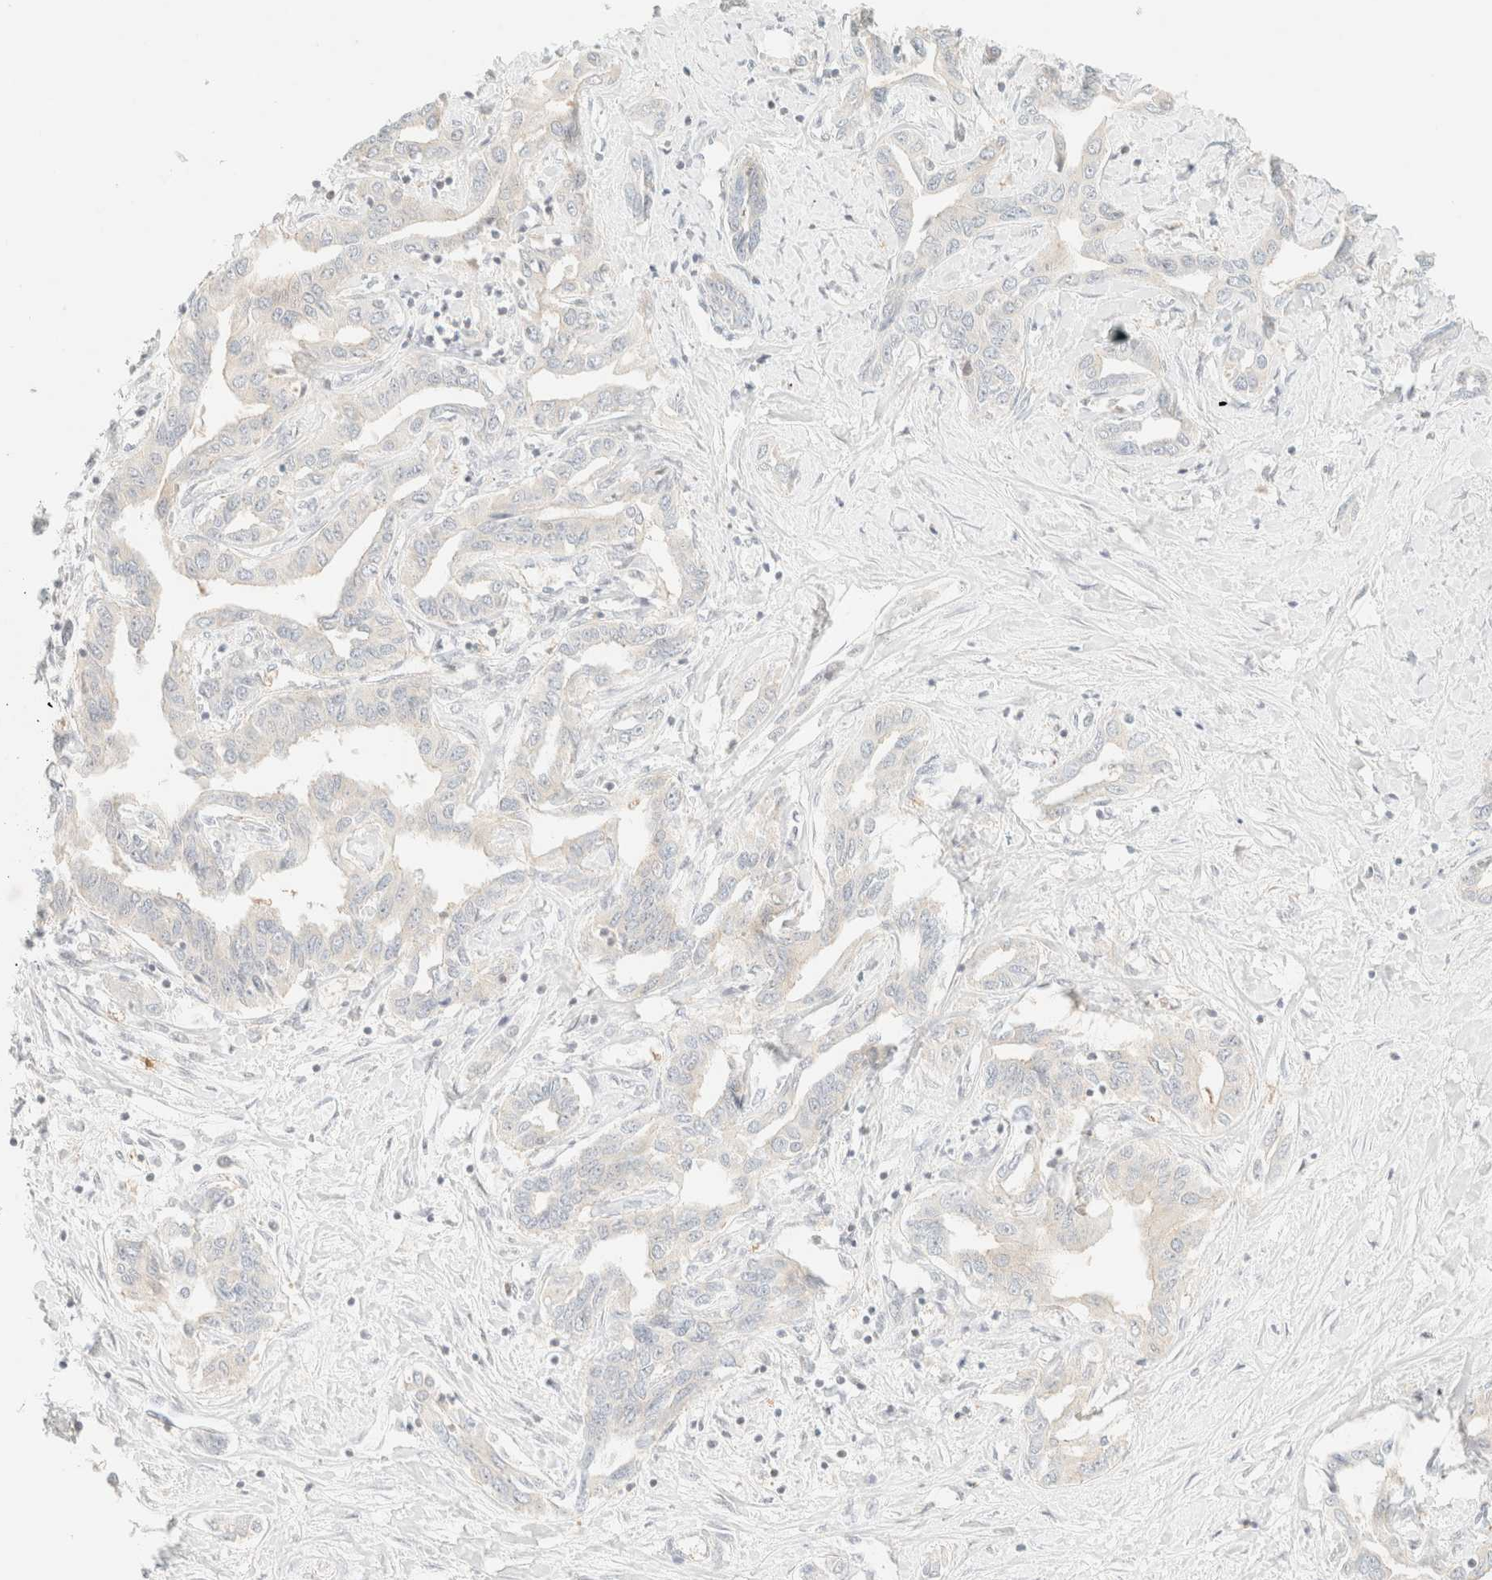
{"staining": {"intensity": "negative", "quantity": "none", "location": "none"}, "tissue": "liver cancer", "cell_type": "Tumor cells", "image_type": "cancer", "snomed": [{"axis": "morphology", "description": "Cholangiocarcinoma"}, {"axis": "topography", "description": "Liver"}], "caption": "Tumor cells show no significant protein expression in liver cancer (cholangiocarcinoma).", "gene": "TSR1", "patient": {"sex": "male", "age": 59}}